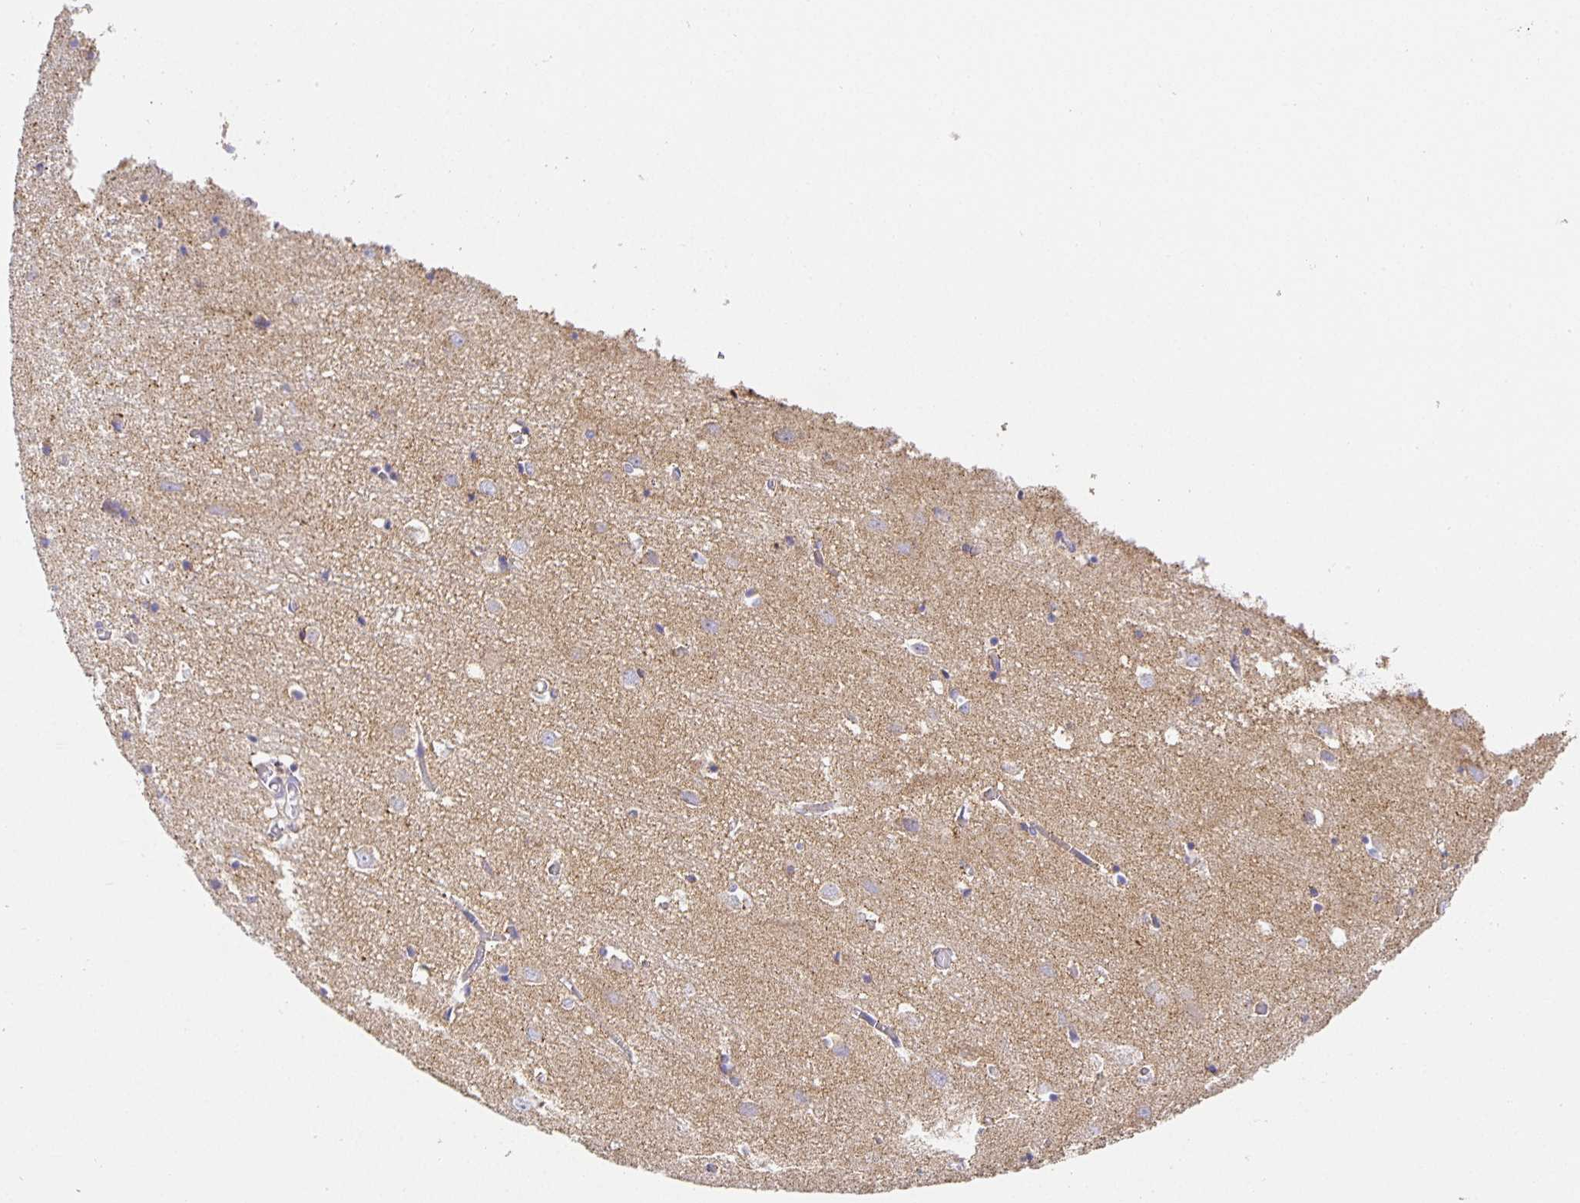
{"staining": {"intensity": "weak", "quantity": "25%-75%", "location": "cytoplasmic/membranous"}, "tissue": "cerebral cortex", "cell_type": "Endothelial cells", "image_type": "normal", "snomed": [{"axis": "morphology", "description": "Normal tissue, NOS"}, {"axis": "topography", "description": "Cerebral cortex"}], "caption": "Immunohistochemistry of normal cerebral cortex exhibits low levels of weak cytoplasmic/membranous expression in about 25%-75% of endothelial cells.", "gene": "FLRT3", "patient": {"sex": "male", "age": 70}}